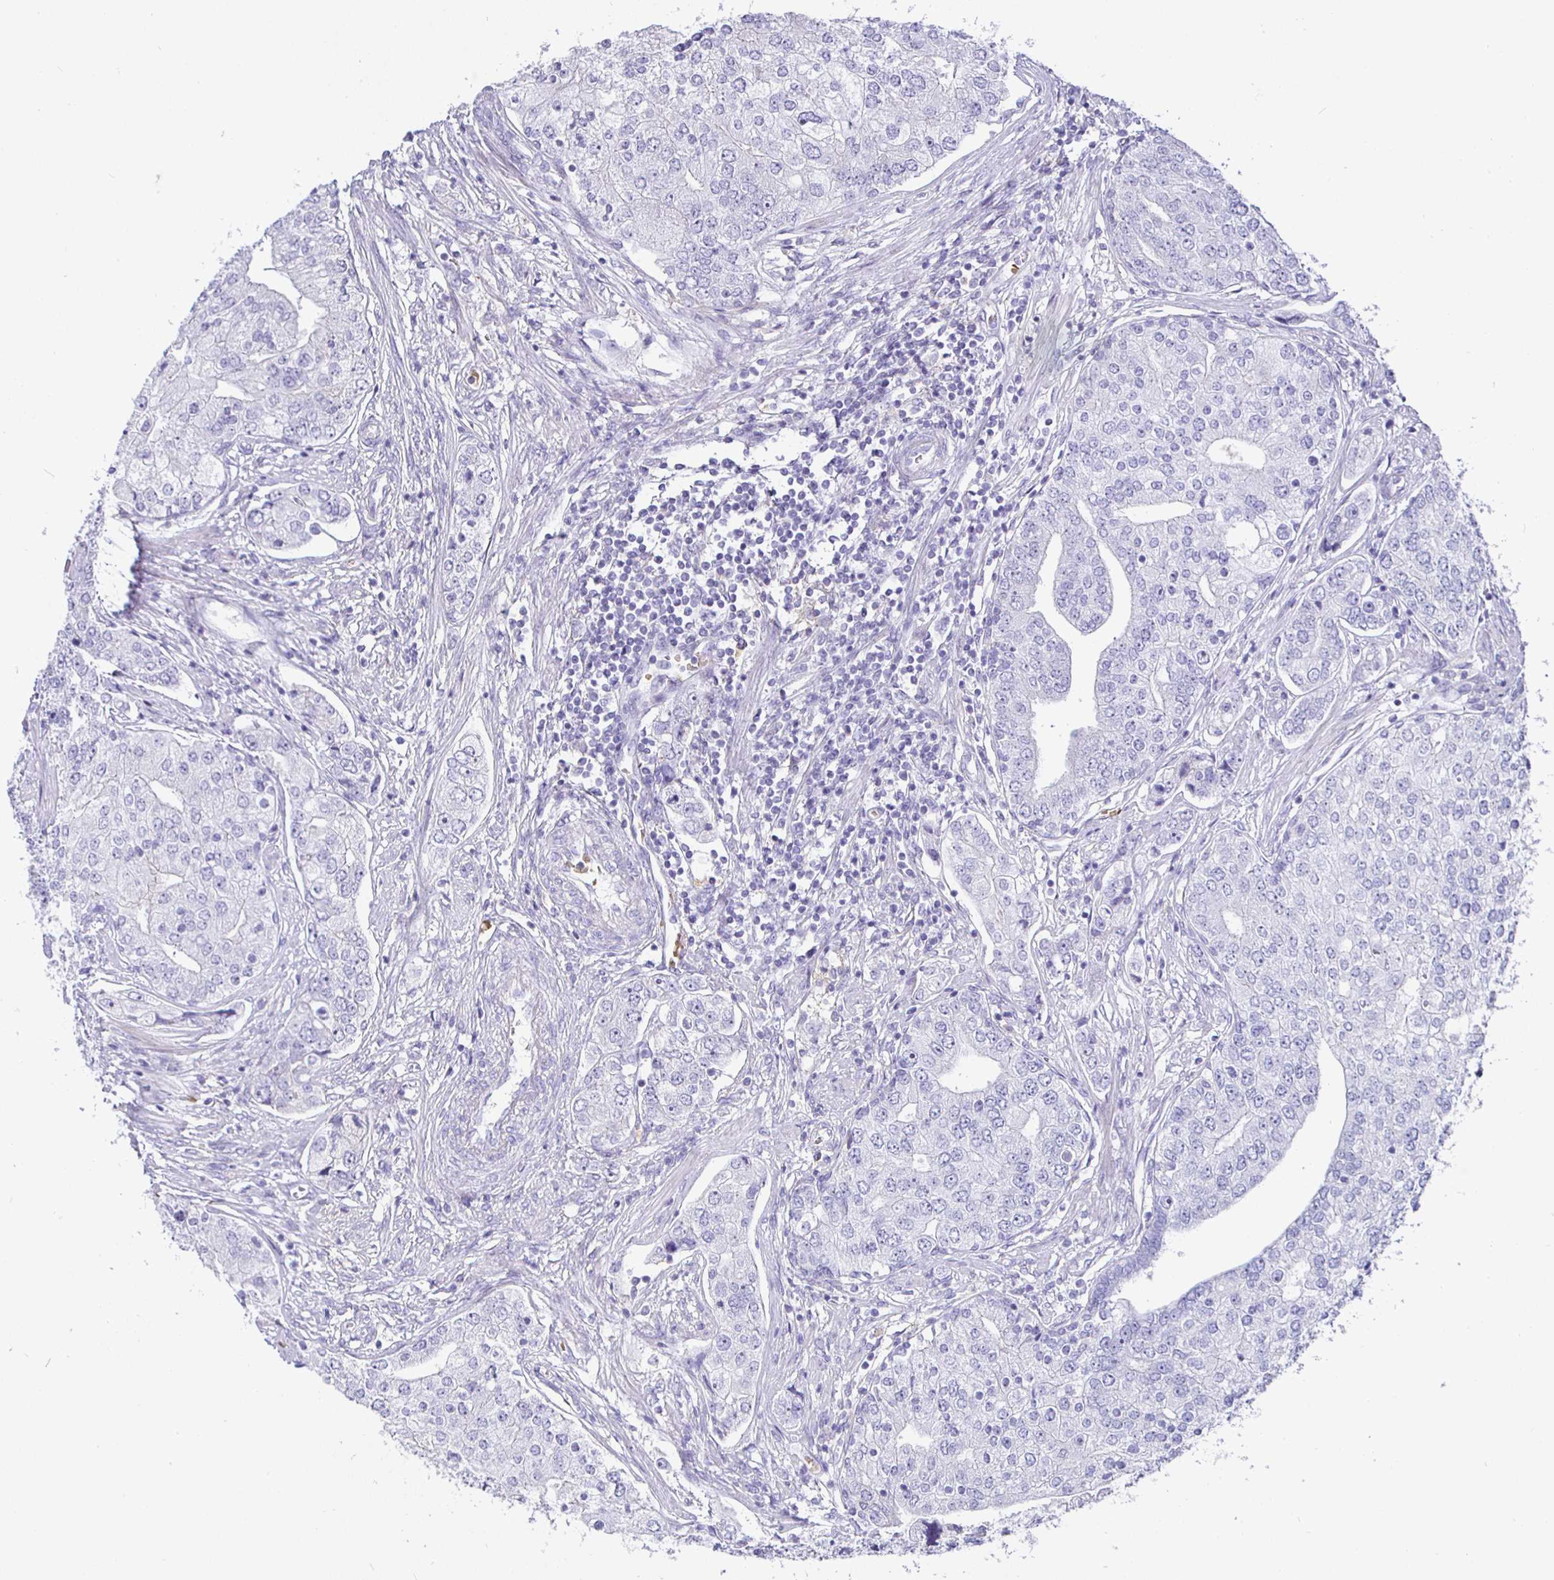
{"staining": {"intensity": "negative", "quantity": "none", "location": "none"}, "tissue": "prostate cancer", "cell_type": "Tumor cells", "image_type": "cancer", "snomed": [{"axis": "morphology", "description": "Adenocarcinoma, High grade"}, {"axis": "topography", "description": "Prostate"}], "caption": "Immunohistochemistry (IHC) of human prostate cancer exhibits no expression in tumor cells.", "gene": "SIRPA", "patient": {"sex": "male", "age": 60}}